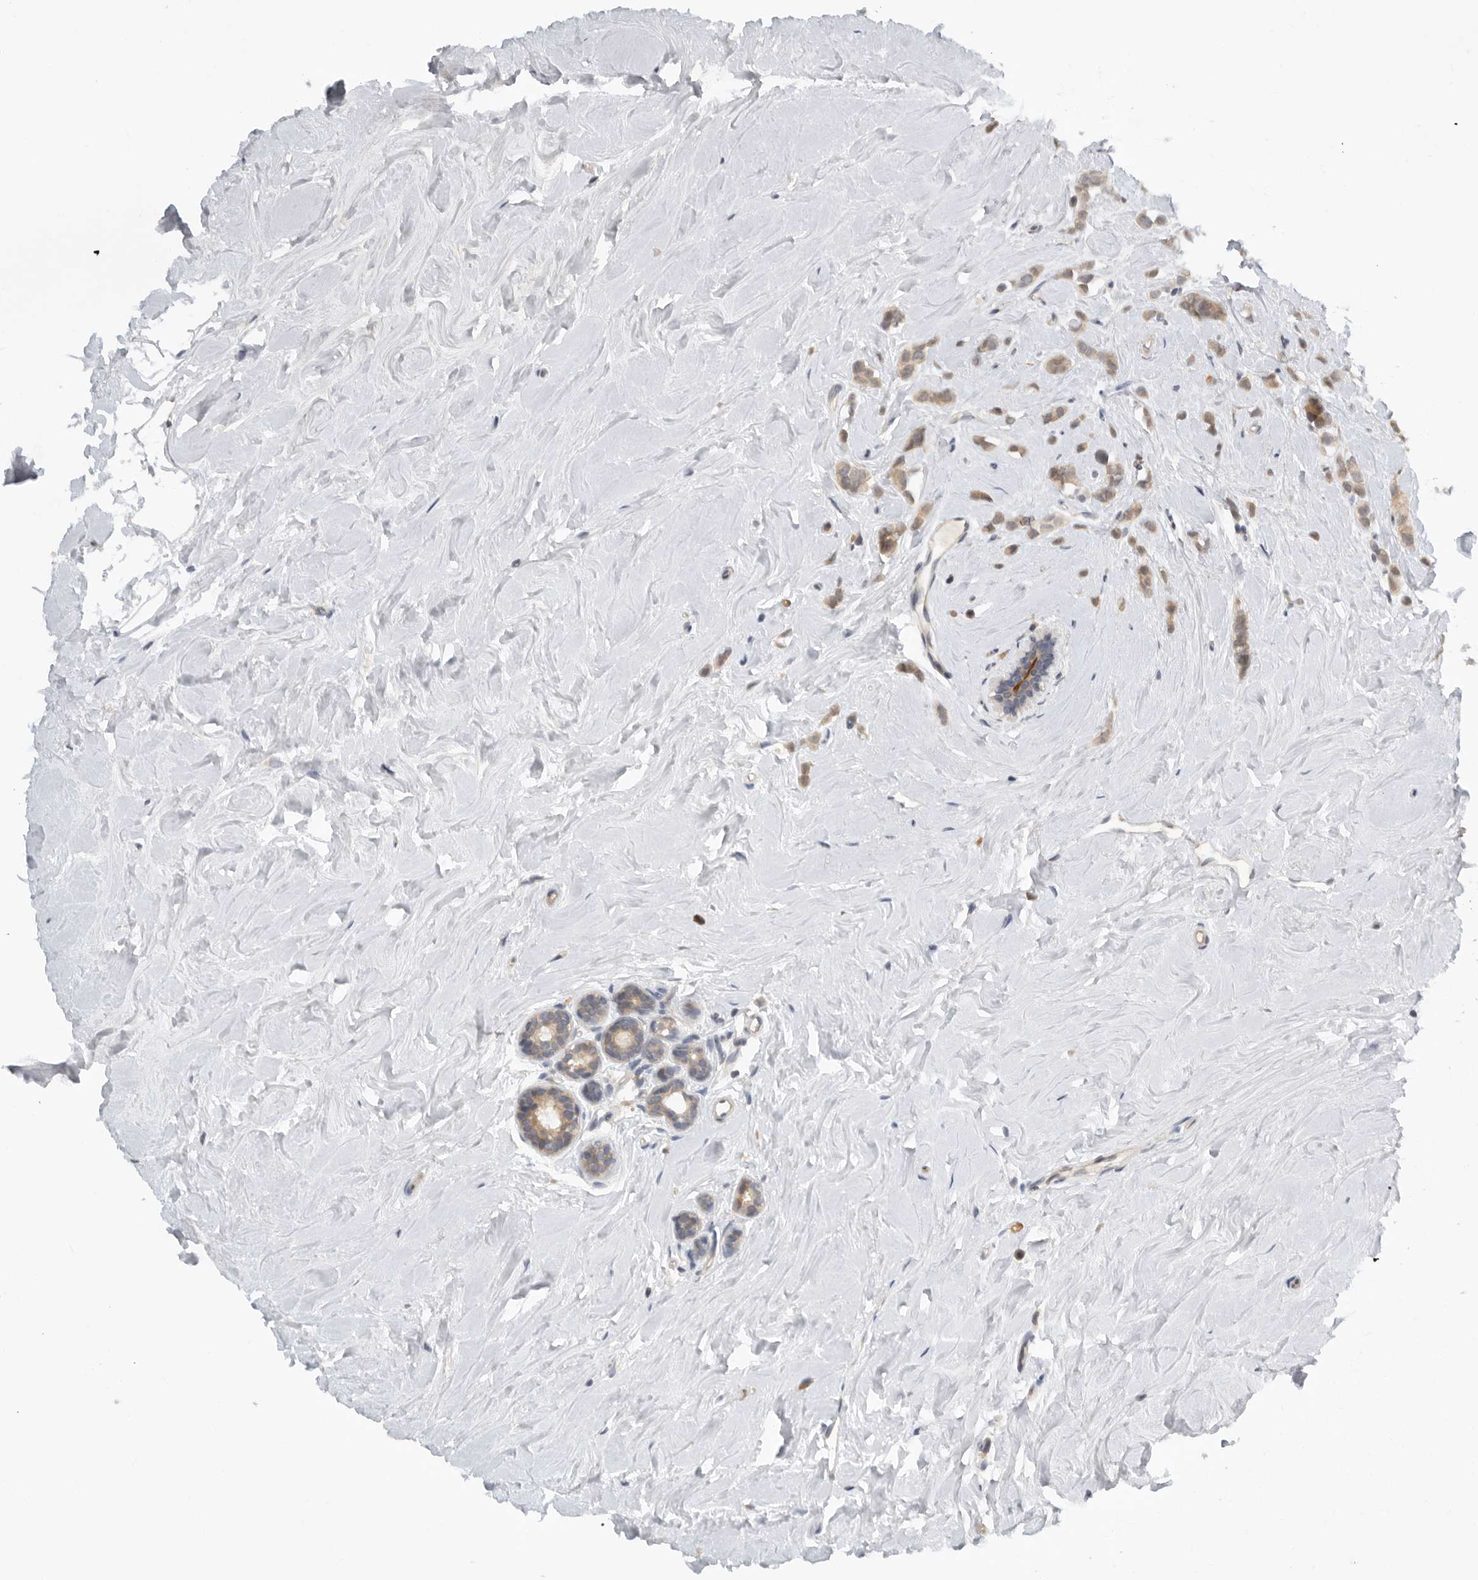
{"staining": {"intensity": "weak", "quantity": ">75%", "location": "cytoplasmic/membranous"}, "tissue": "breast cancer", "cell_type": "Tumor cells", "image_type": "cancer", "snomed": [{"axis": "morphology", "description": "Lobular carcinoma"}, {"axis": "topography", "description": "Breast"}], "caption": "IHC image of neoplastic tissue: human breast cancer (lobular carcinoma) stained using immunohistochemistry demonstrates low levels of weak protein expression localized specifically in the cytoplasmic/membranous of tumor cells, appearing as a cytoplasmic/membranous brown color.", "gene": "AASDHPPT", "patient": {"sex": "female", "age": 47}}